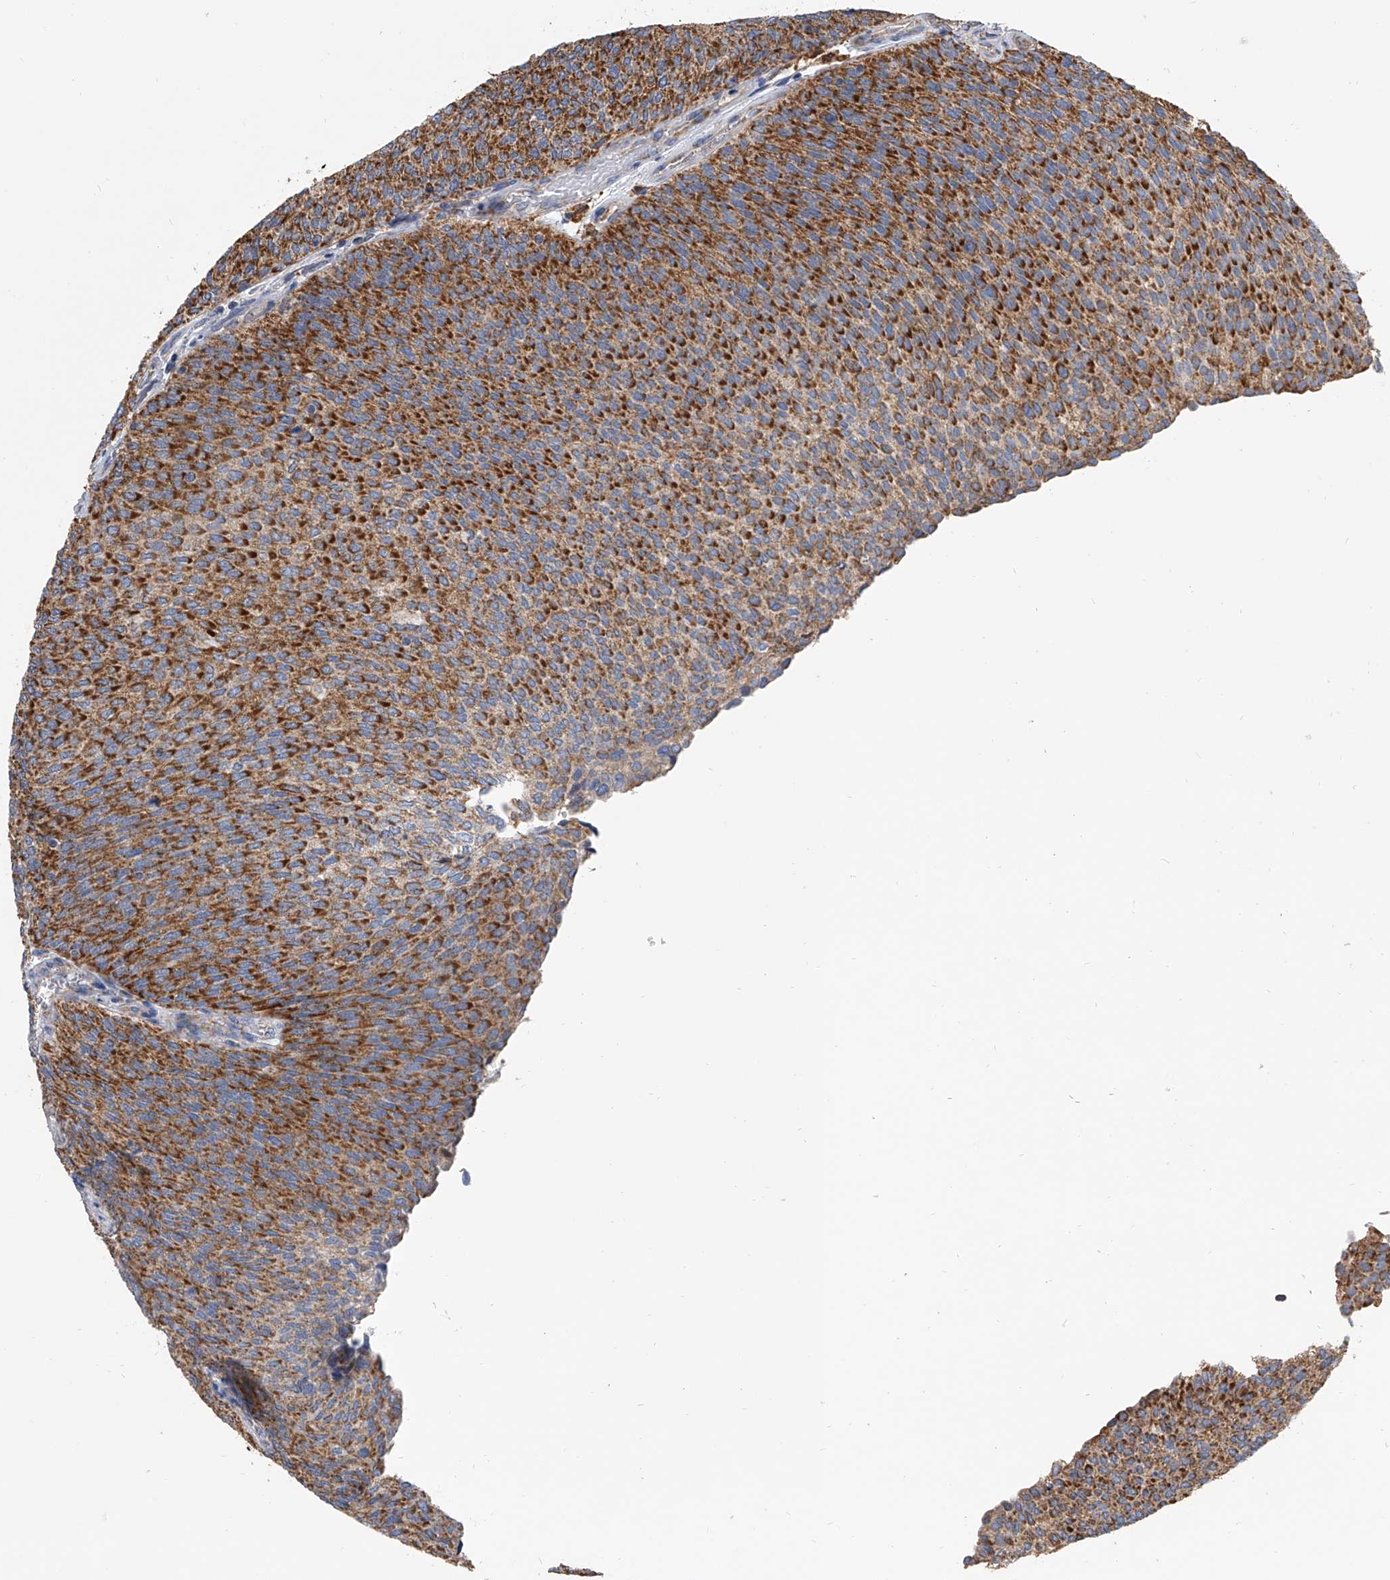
{"staining": {"intensity": "strong", "quantity": ">75%", "location": "nuclear"}, "tissue": "urothelial cancer", "cell_type": "Tumor cells", "image_type": "cancer", "snomed": [{"axis": "morphology", "description": "Urothelial carcinoma, Low grade"}, {"axis": "topography", "description": "Urinary bladder"}], "caption": "An image of human low-grade urothelial carcinoma stained for a protein exhibits strong nuclear brown staining in tumor cells.", "gene": "MRPL28", "patient": {"sex": "female", "age": 79}}